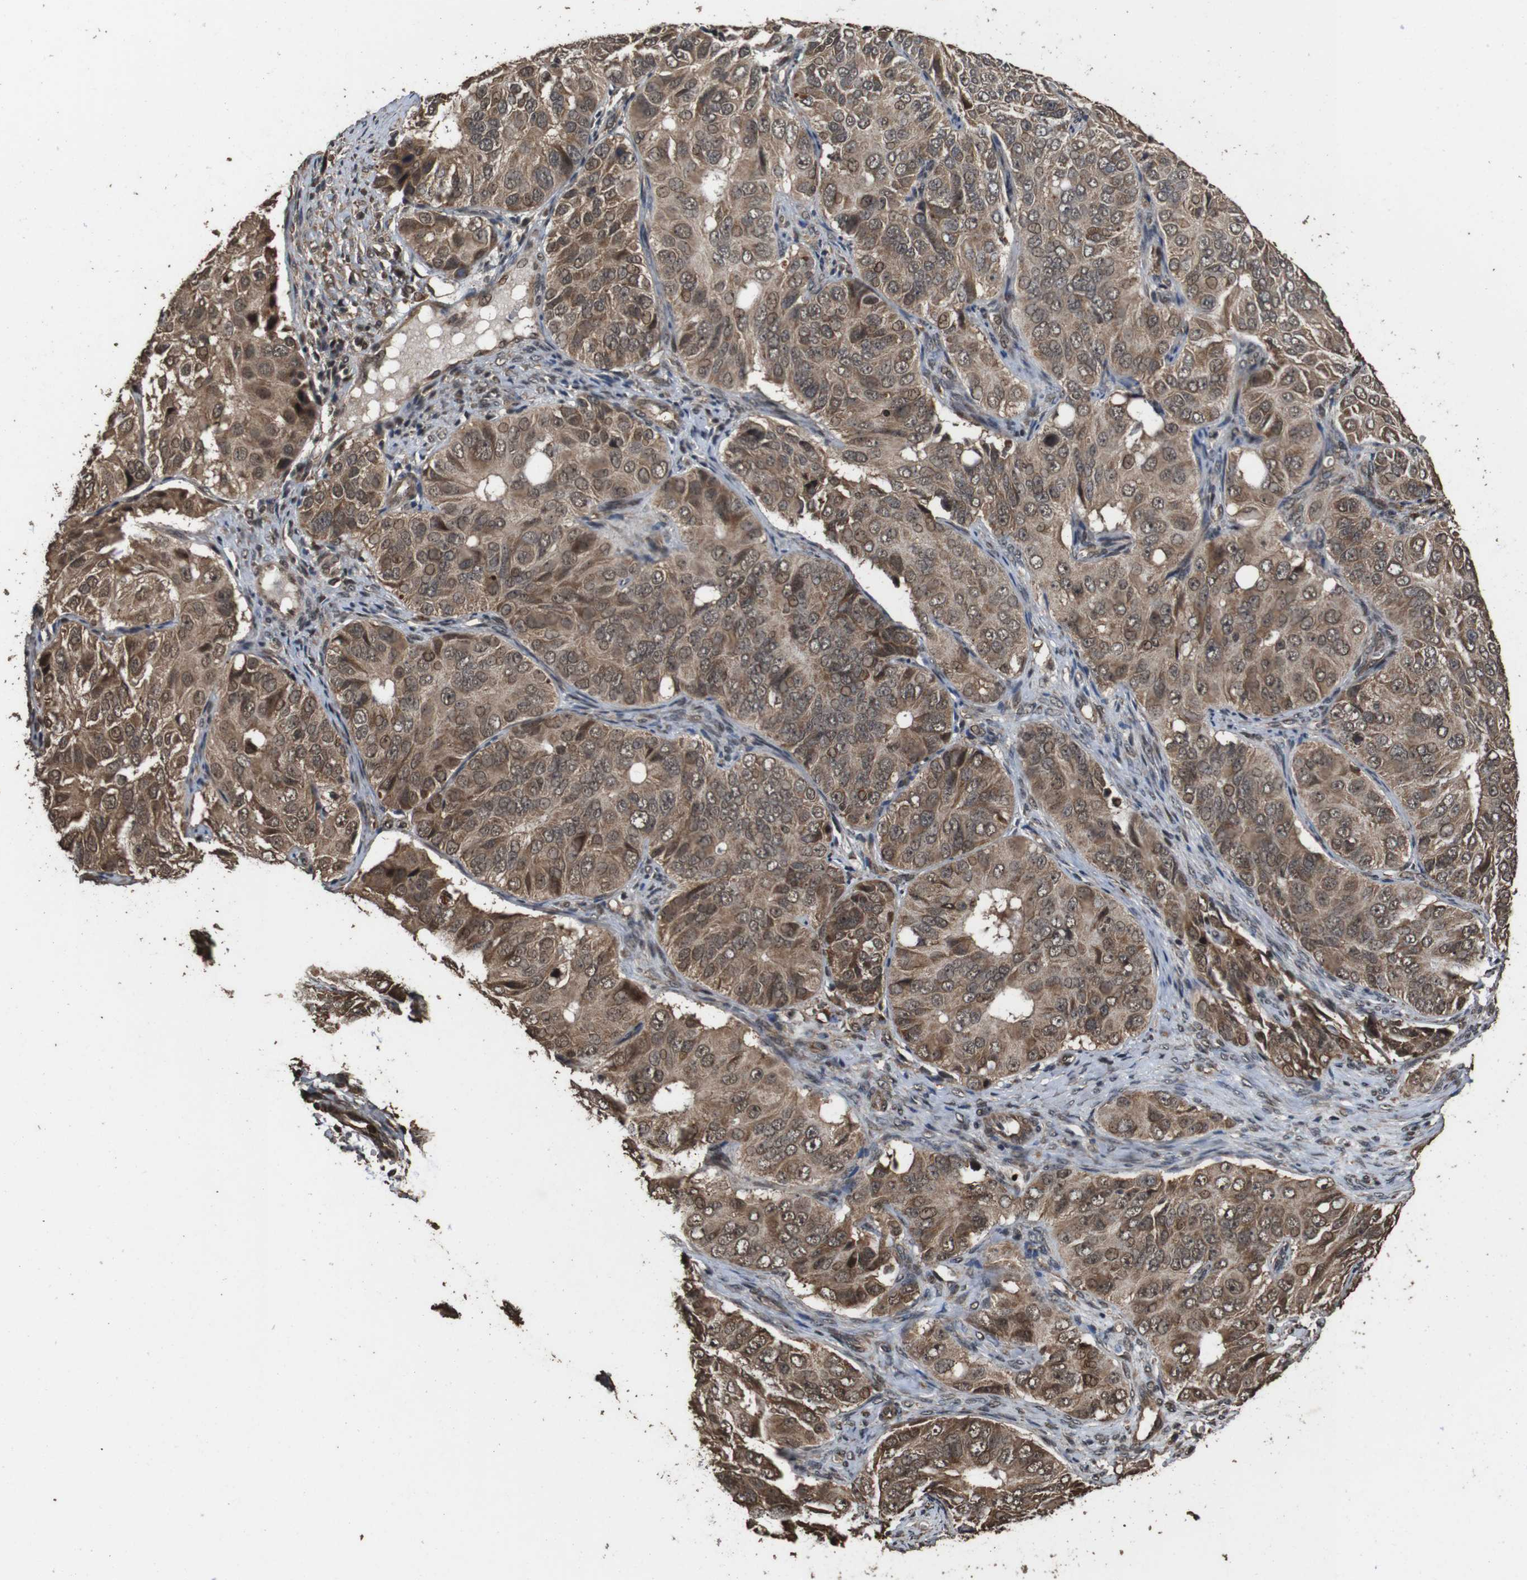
{"staining": {"intensity": "moderate", "quantity": ">75%", "location": "cytoplasmic/membranous,nuclear"}, "tissue": "ovarian cancer", "cell_type": "Tumor cells", "image_type": "cancer", "snomed": [{"axis": "morphology", "description": "Carcinoma, endometroid"}, {"axis": "topography", "description": "Ovary"}], "caption": "Protein expression by immunohistochemistry reveals moderate cytoplasmic/membranous and nuclear positivity in about >75% of tumor cells in ovarian cancer (endometroid carcinoma).", "gene": "RRAS2", "patient": {"sex": "female", "age": 51}}